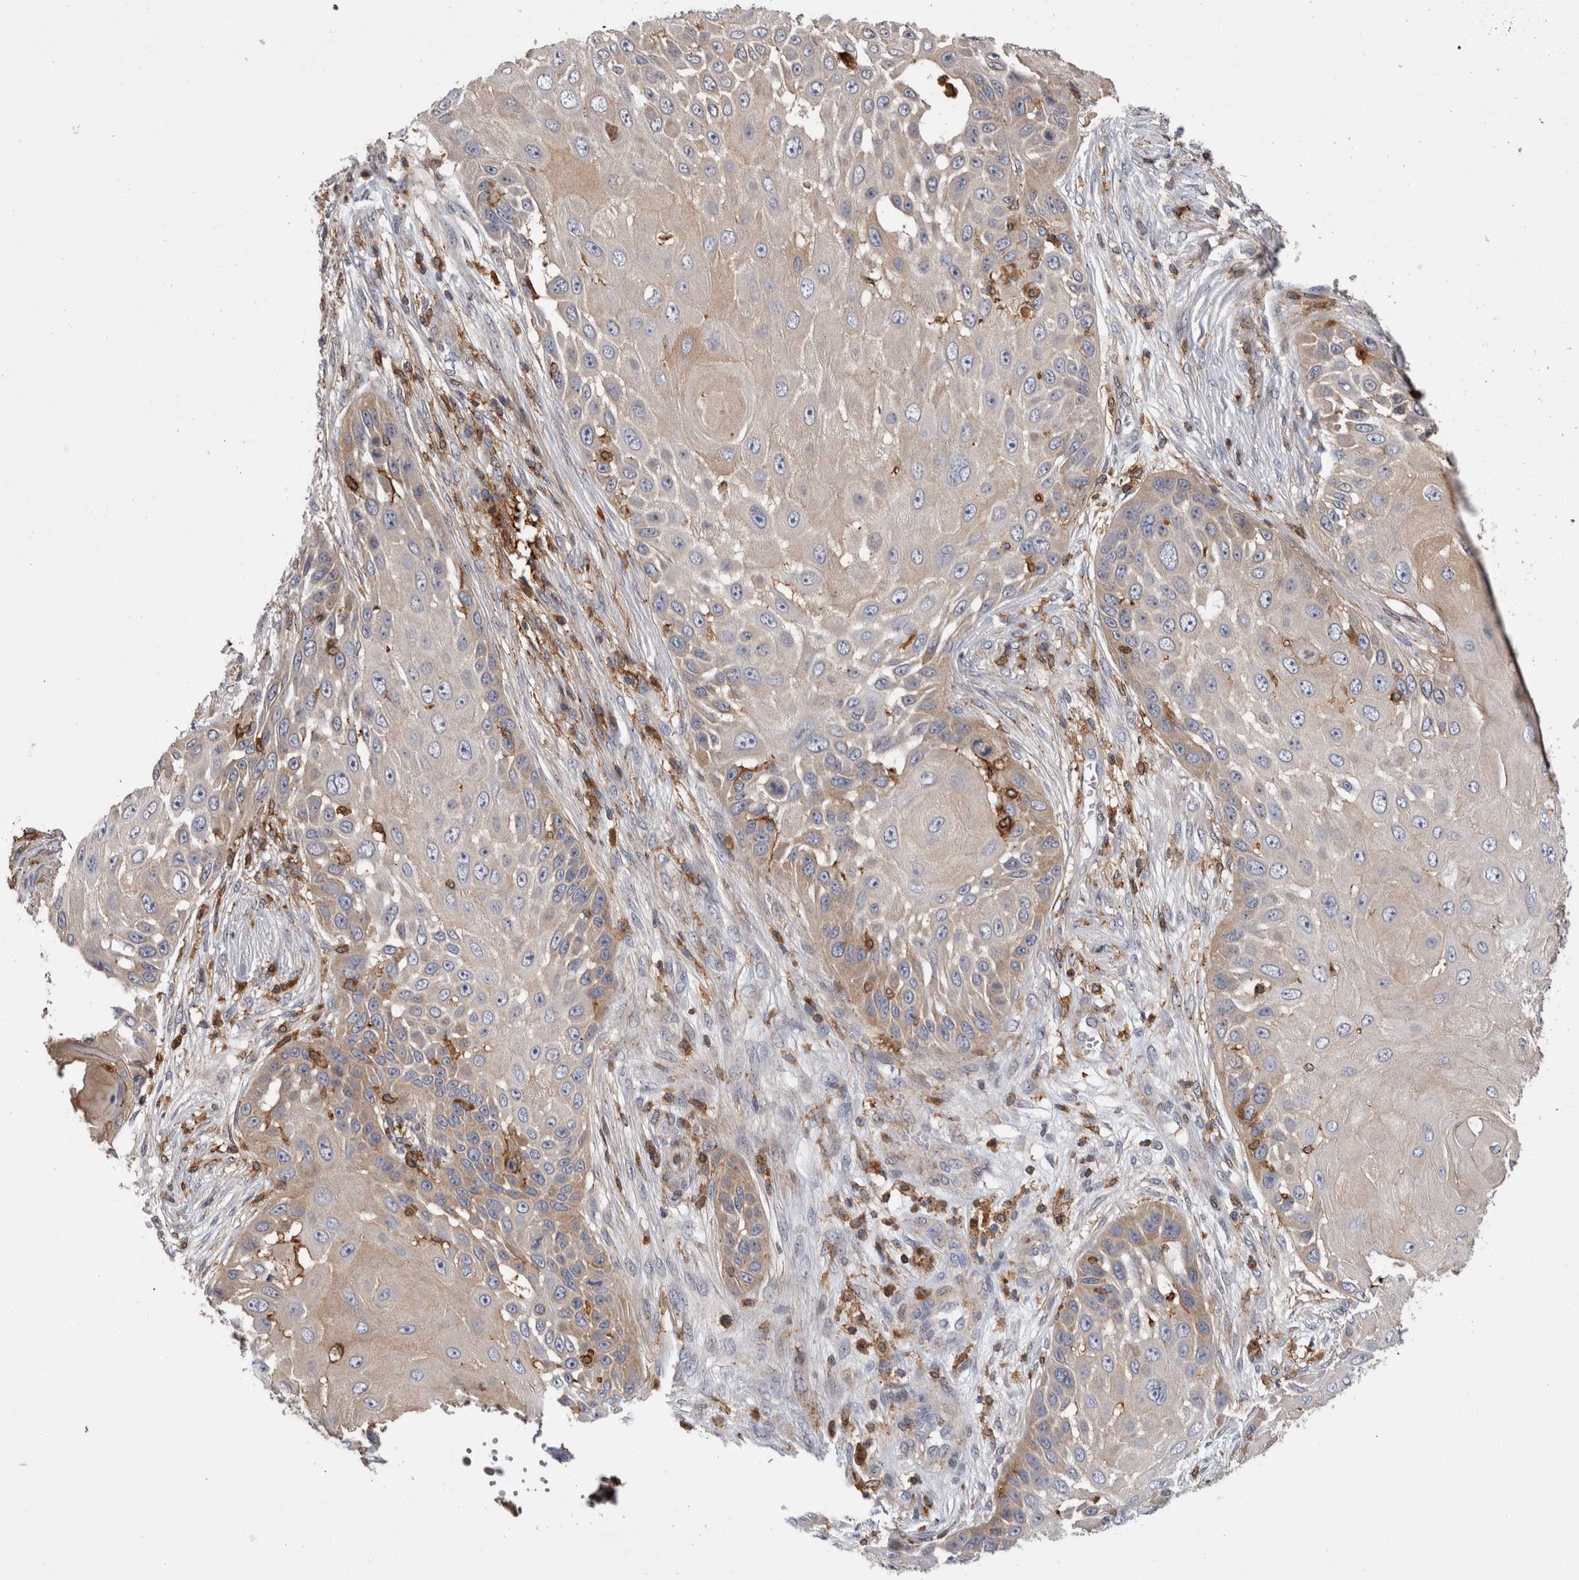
{"staining": {"intensity": "weak", "quantity": ">75%", "location": "cytoplasmic/membranous"}, "tissue": "skin cancer", "cell_type": "Tumor cells", "image_type": "cancer", "snomed": [{"axis": "morphology", "description": "Squamous cell carcinoma, NOS"}, {"axis": "topography", "description": "Skin"}], "caption": "DAB (3,3'-diaminobenzidine) immunohistochemical staining of squamous cell carcinoma (skin) reveals weak cytoplasmic/membranous protein staining in approximately >75% of tumor cells.", "gene": "CCDC88B", "patient": {"sex": "female", "age": 44}}